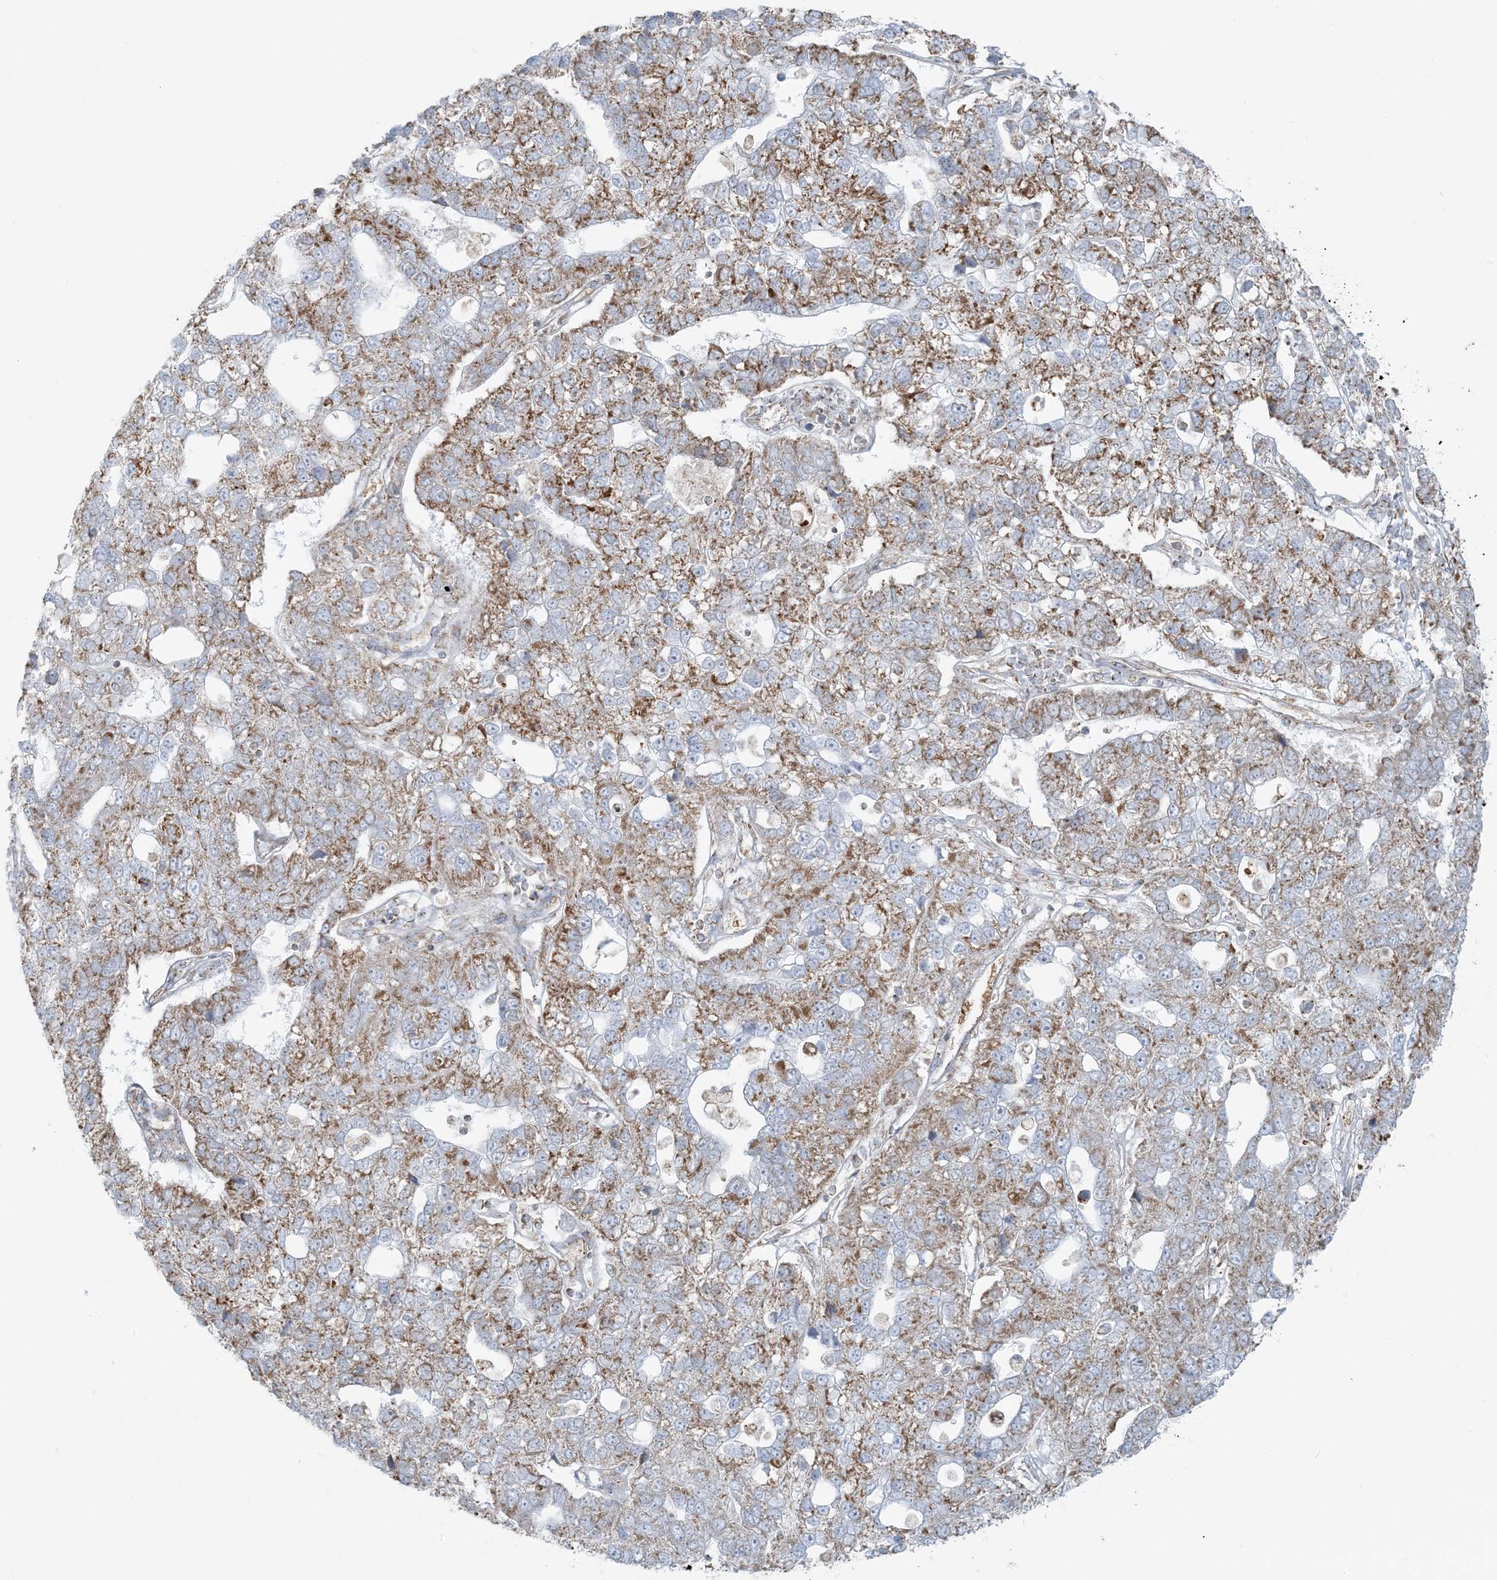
{"staining": {"intensity": "moderate", "quantity": ">75%", "location": "cytoplasmic/membranous"}, "tissue": "pancreatic cancer", "cell_type": "Tumor cells", "image_type": "cancer", "snomed": [{"axis": "morphology", "description": "Adenocarcinoma, NOS"}, {"axis": "topography", "description": "Pancreas"}], "caption": "Protein analysis of pancreatic cancer (adenocarcinoma) tissue demonstrates moderate cytoplasmic/membranous positivity in approximately >75% of tumor cells.", "gene": "PIK3R4", "patient": {"sex": "female", "age": 61}}